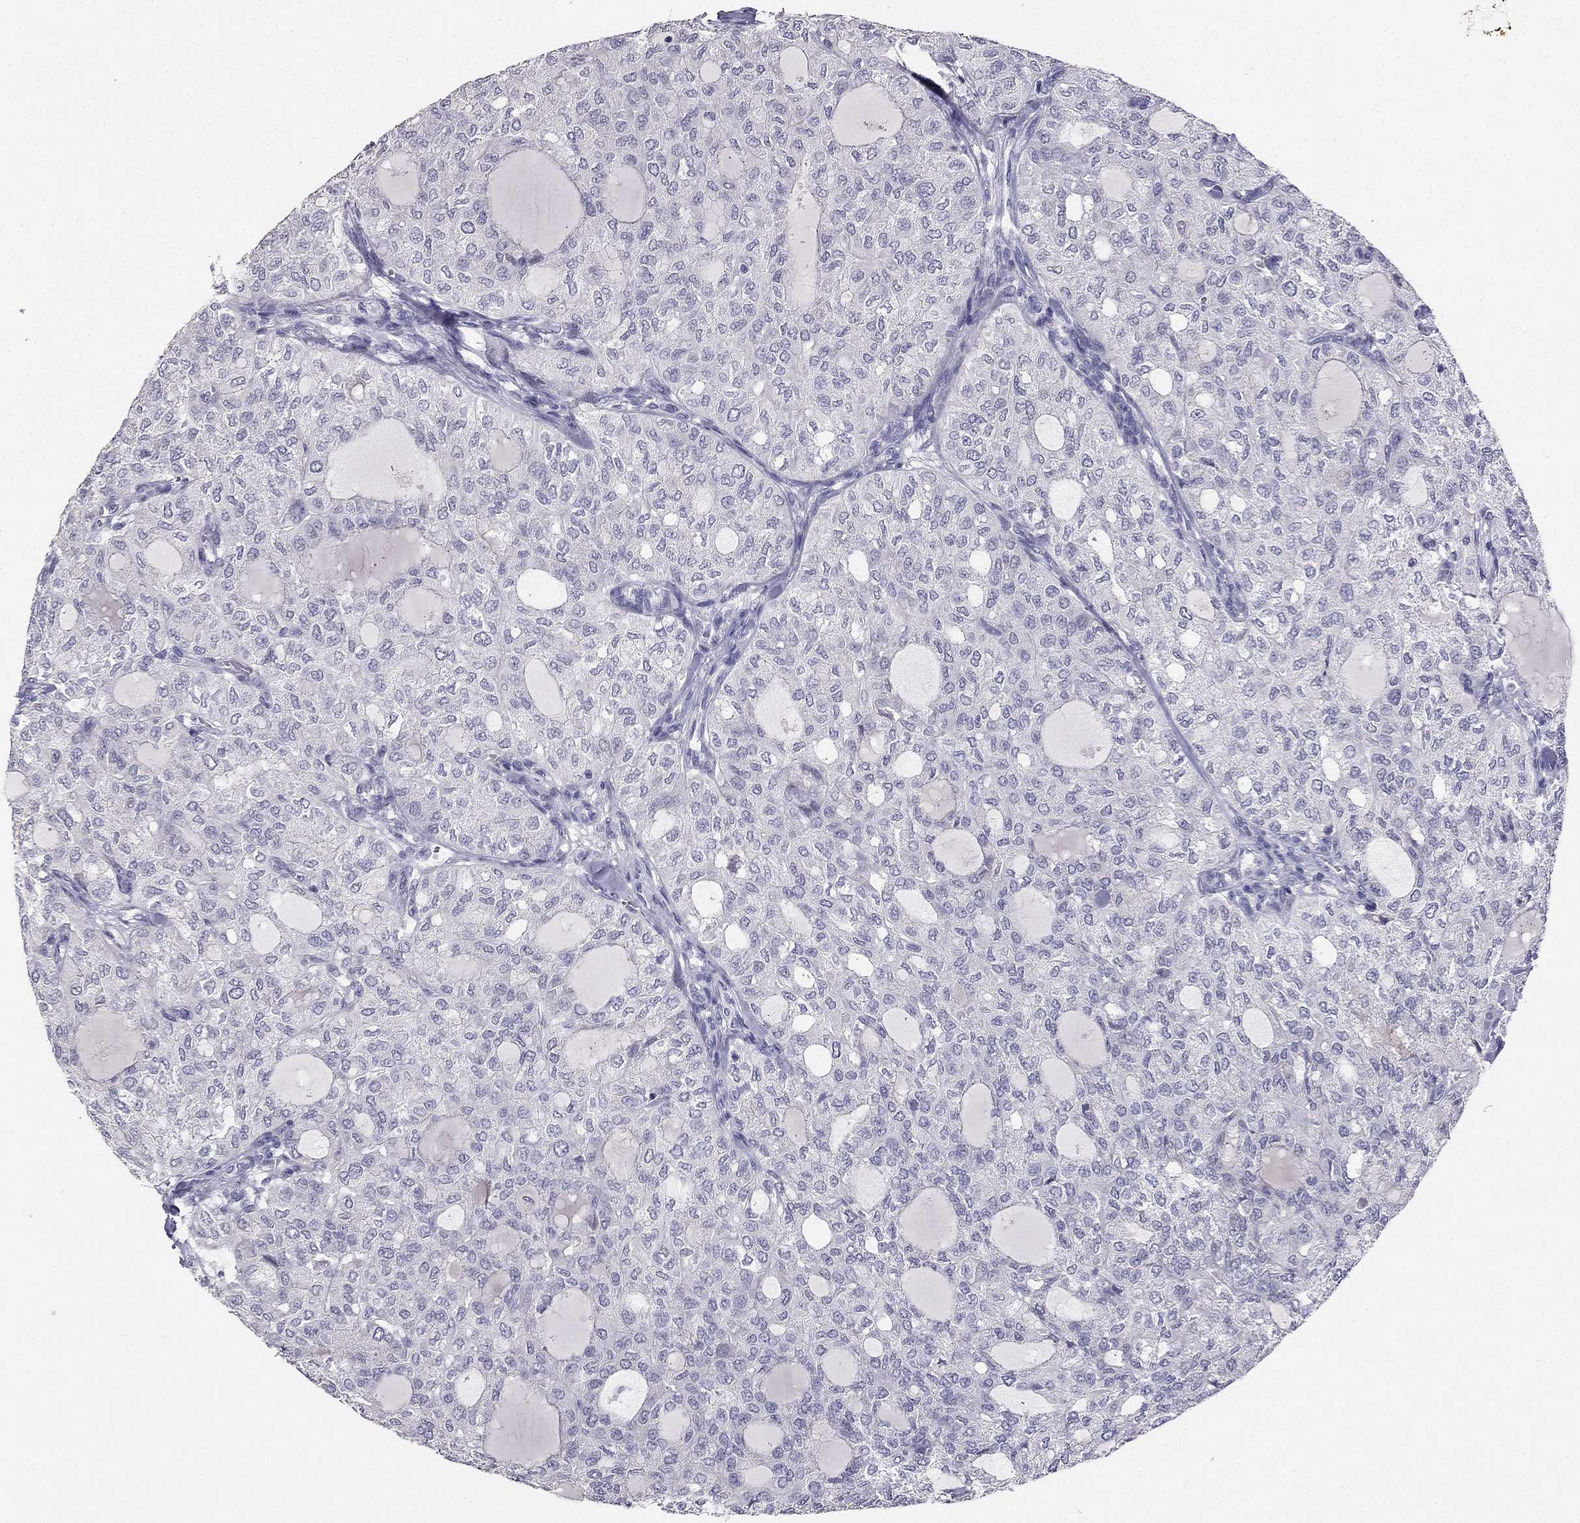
{"staining": {"intensity": "negative", "quantity": "none", "location": "none"}, "tissue": "thyroid cancer", "cell_type": "Tumor cells", "image_type": "cancer", "snomed": [{"axis": "morphology", "description": "Follicular adenoma carcinoma, NOS"}, {"axis": "topography", "description": "Thyroid gland"}], "caption": "Immunohistochemical staining of human follicular adenoma carcinoma (thyroid) reveals no significant expression in tumor cells. (Stains: DAB immunohistochemistry (IHC) with hematoxylin counter stain, Microscopy: brightfield microscopy at high magnification).", "gene": "CALB2", "patient": {"sex": "male", "age": 75}}